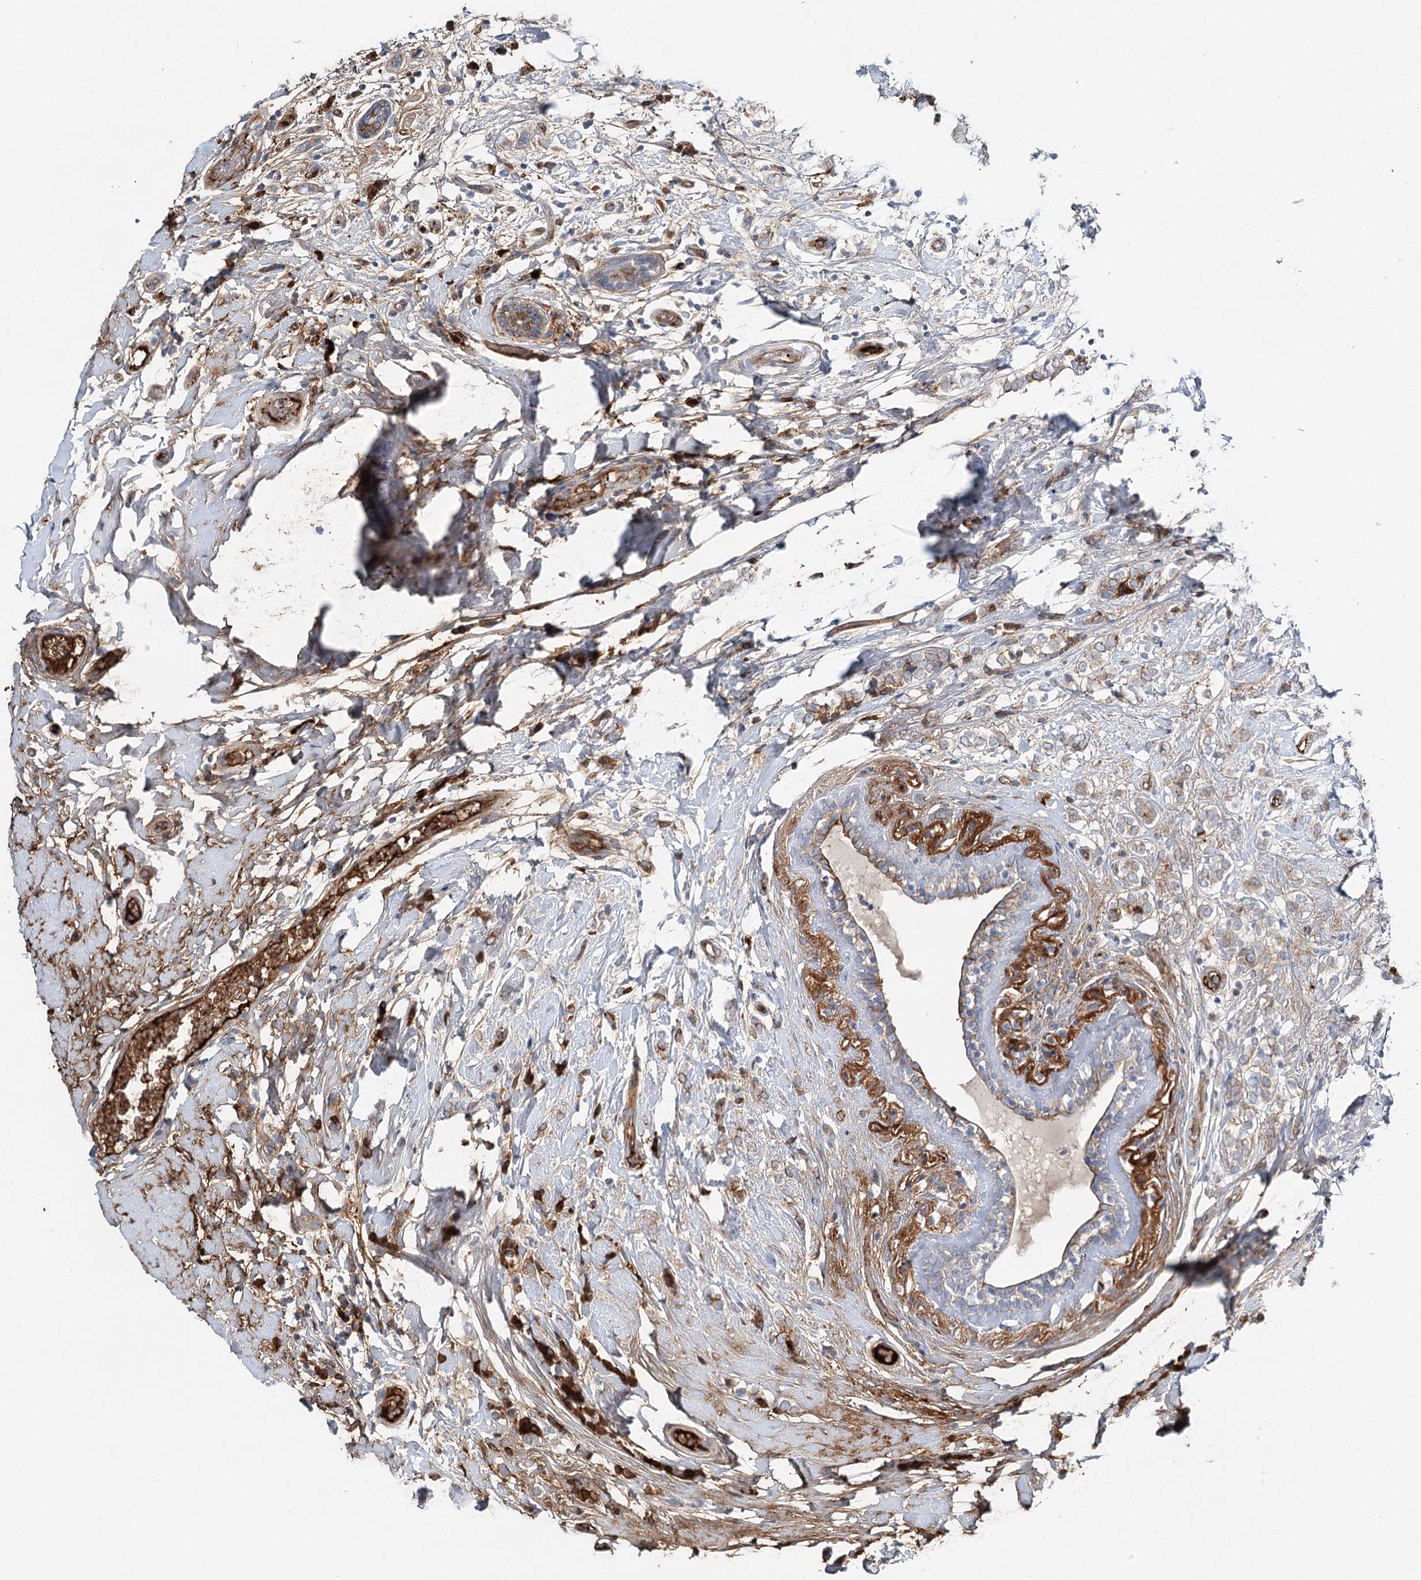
{"staining": {"intensity": "moderate", "quantity": "<25%", "location": "cytoplasmic/membranous"}, "tissue": "breast cancer", "cell_type": "Tumor cells", "image_type": "cancer", "snomed": [{"axis": "morphology", "description": "Normal tissue, NOS"}, {"axis": "morphology", "description": "Lobular carcinoma"}, {"axis": "topography", "description": "Breast"}], "caption": "Immunohistochemical staining of breast cancer (lobular carcinoma) displays low levels of moderate cytoplasmic/membranous expression in approximately <25% of tumor cells. The protein of interest is shown in brown color, while the nuclei are stained blue.", "gene": "ALKBH8", "patient": {"sex": "female", "age": 47}}